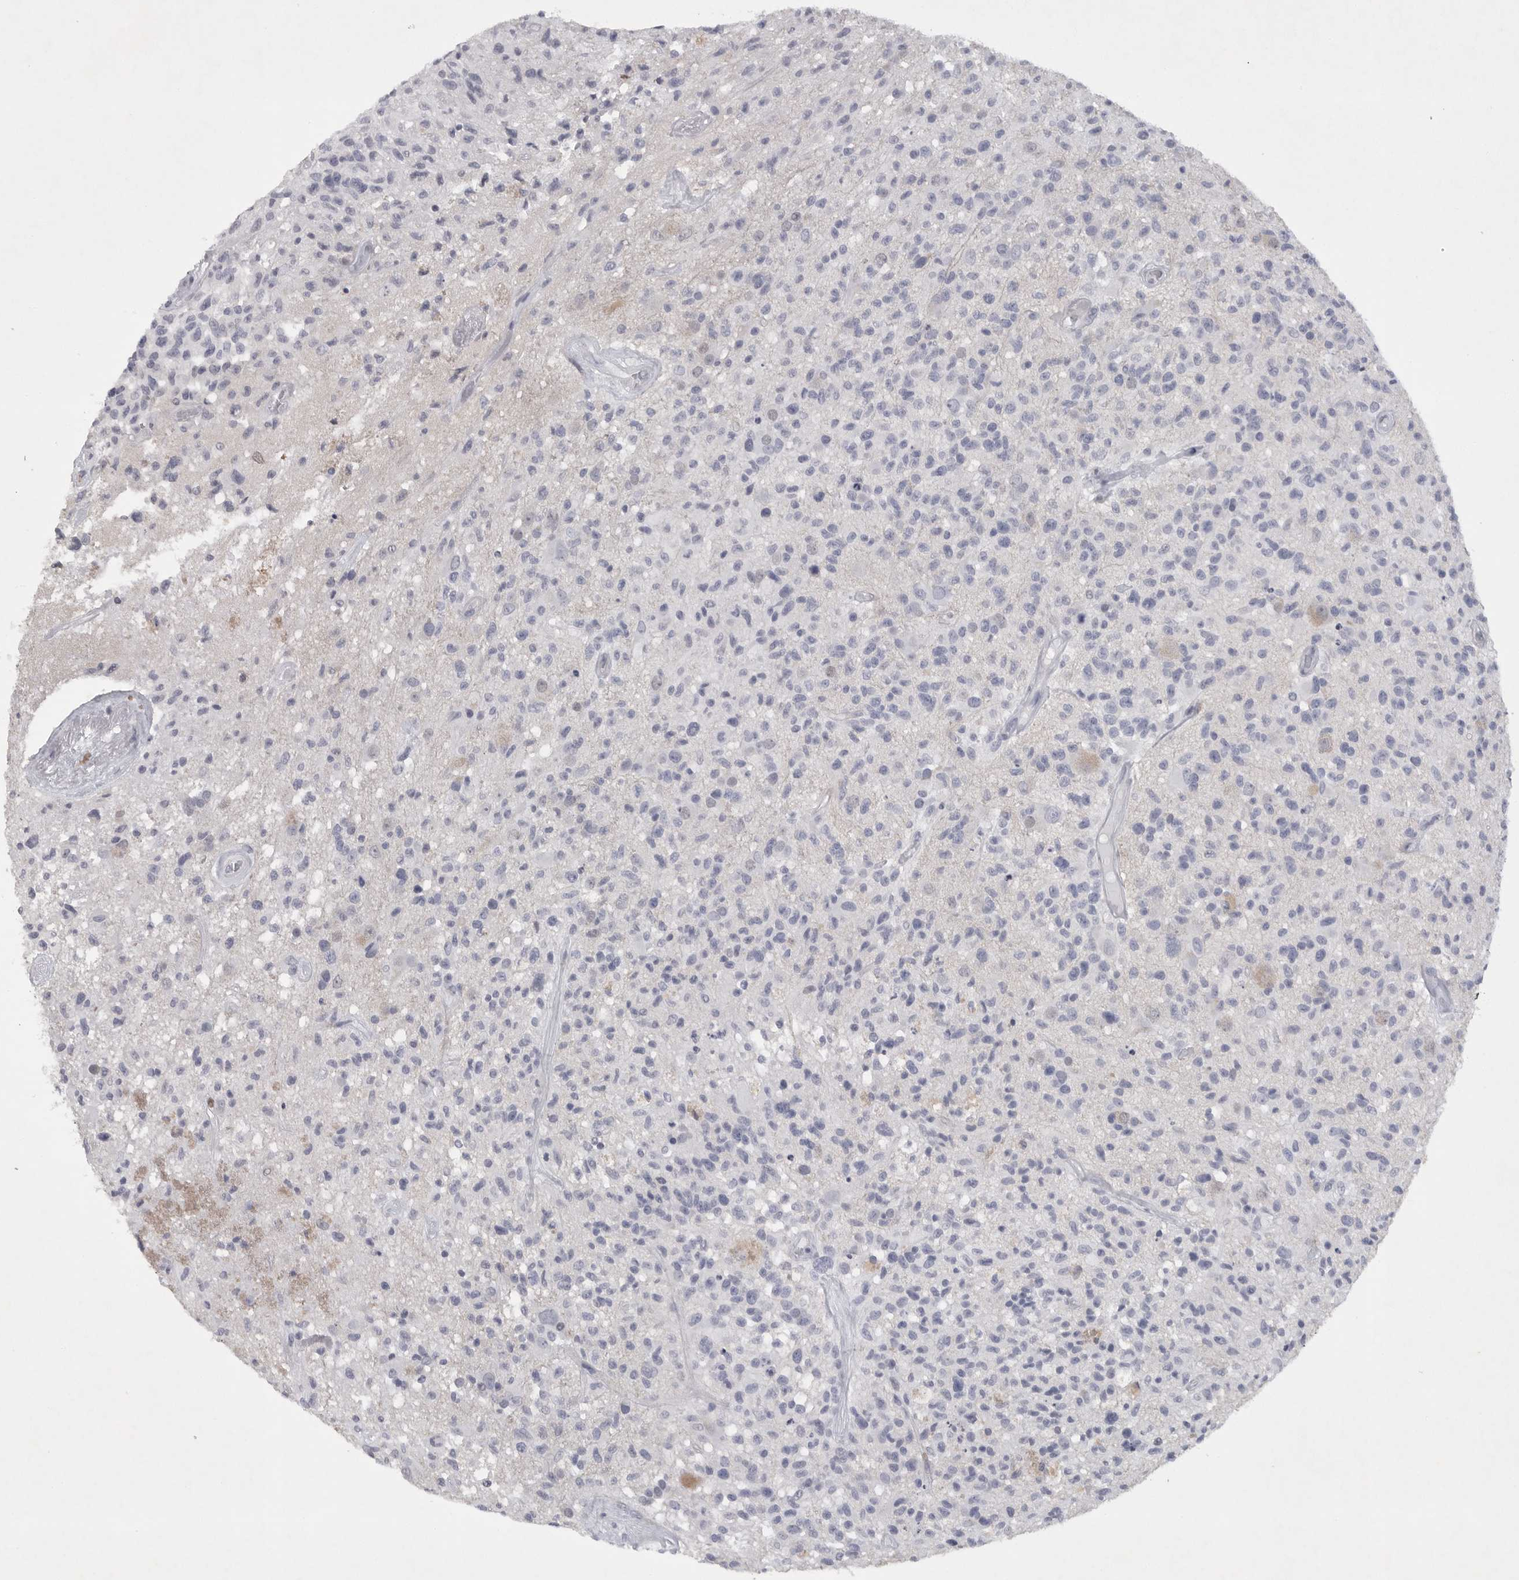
{"staining": {"intensity": "negative", "quantity": "none", "location": "none"}, "tissue": "glioma", "cell_type": "Tumor cells", "image_type": "cancer", "snomed": [{"axis": "morphology", "description": "Glioma, malignant, High grade"}, {"axis": "morphology", "description": "Glioblastoma, NOS"}, {"axis": "topography", "description": "Brain"}], "caption": "Glioma stained for a protein using IHC shows no staining tumor cells.", "gene": "TNR", "patient": {"sex": "male", "age": 60}}